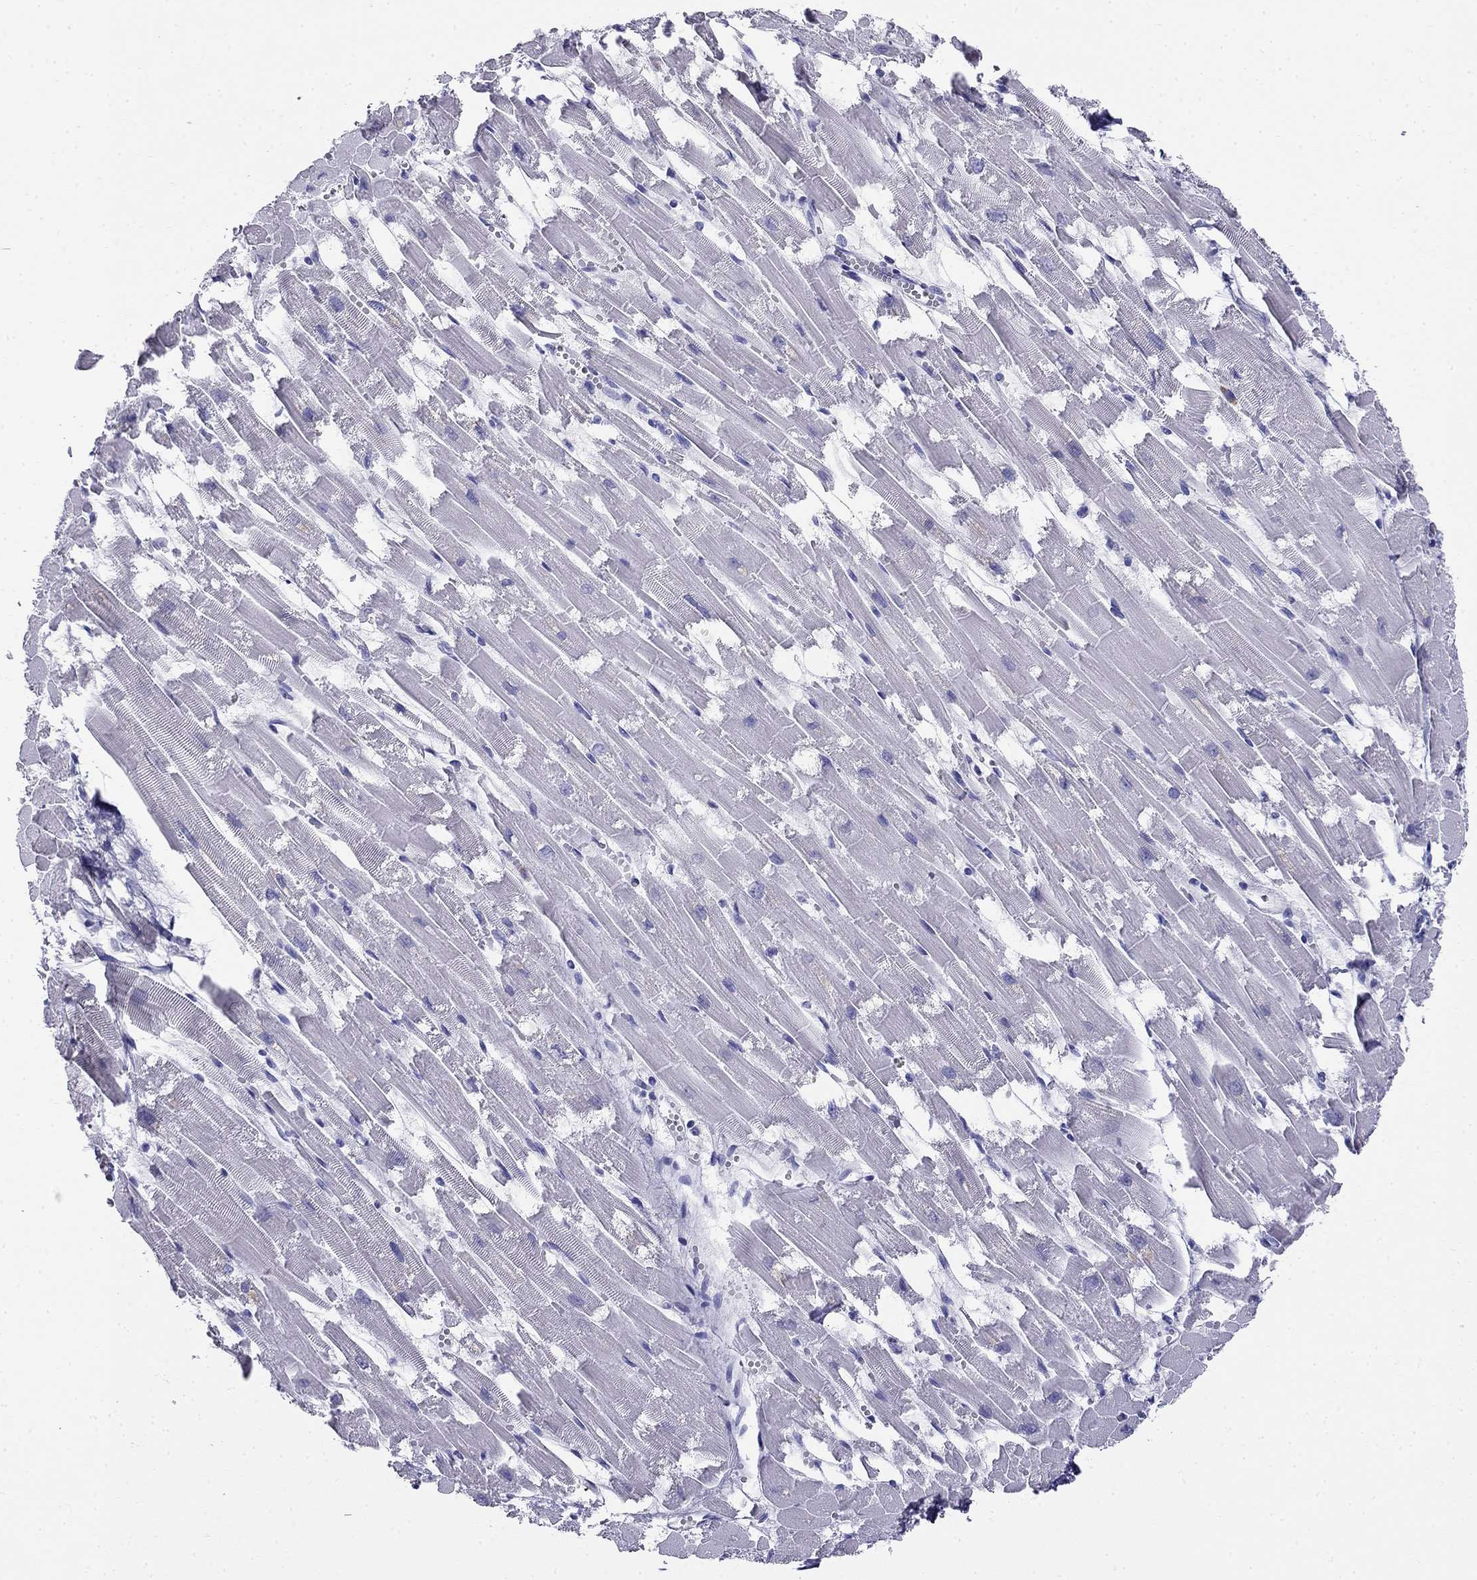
{"staining": {"intensity": "negative", "quantity": "none", "location": "none"}, "tissue": "heart muscle", "cell_type": "Cardiomyocytes", "image_type": "normal", "snomed": [{"axis": "morphology", "description": "Normal tissue, NOS"}, {"axis": "topography", "description": "Heart"}], "caption": "DAB immunohistochemical staining of benign human heart muscle reveals no significant expression in cardiomyocytes.", "gene": "PPP1R36", "patient": {"sex": "female", "age": 52}}